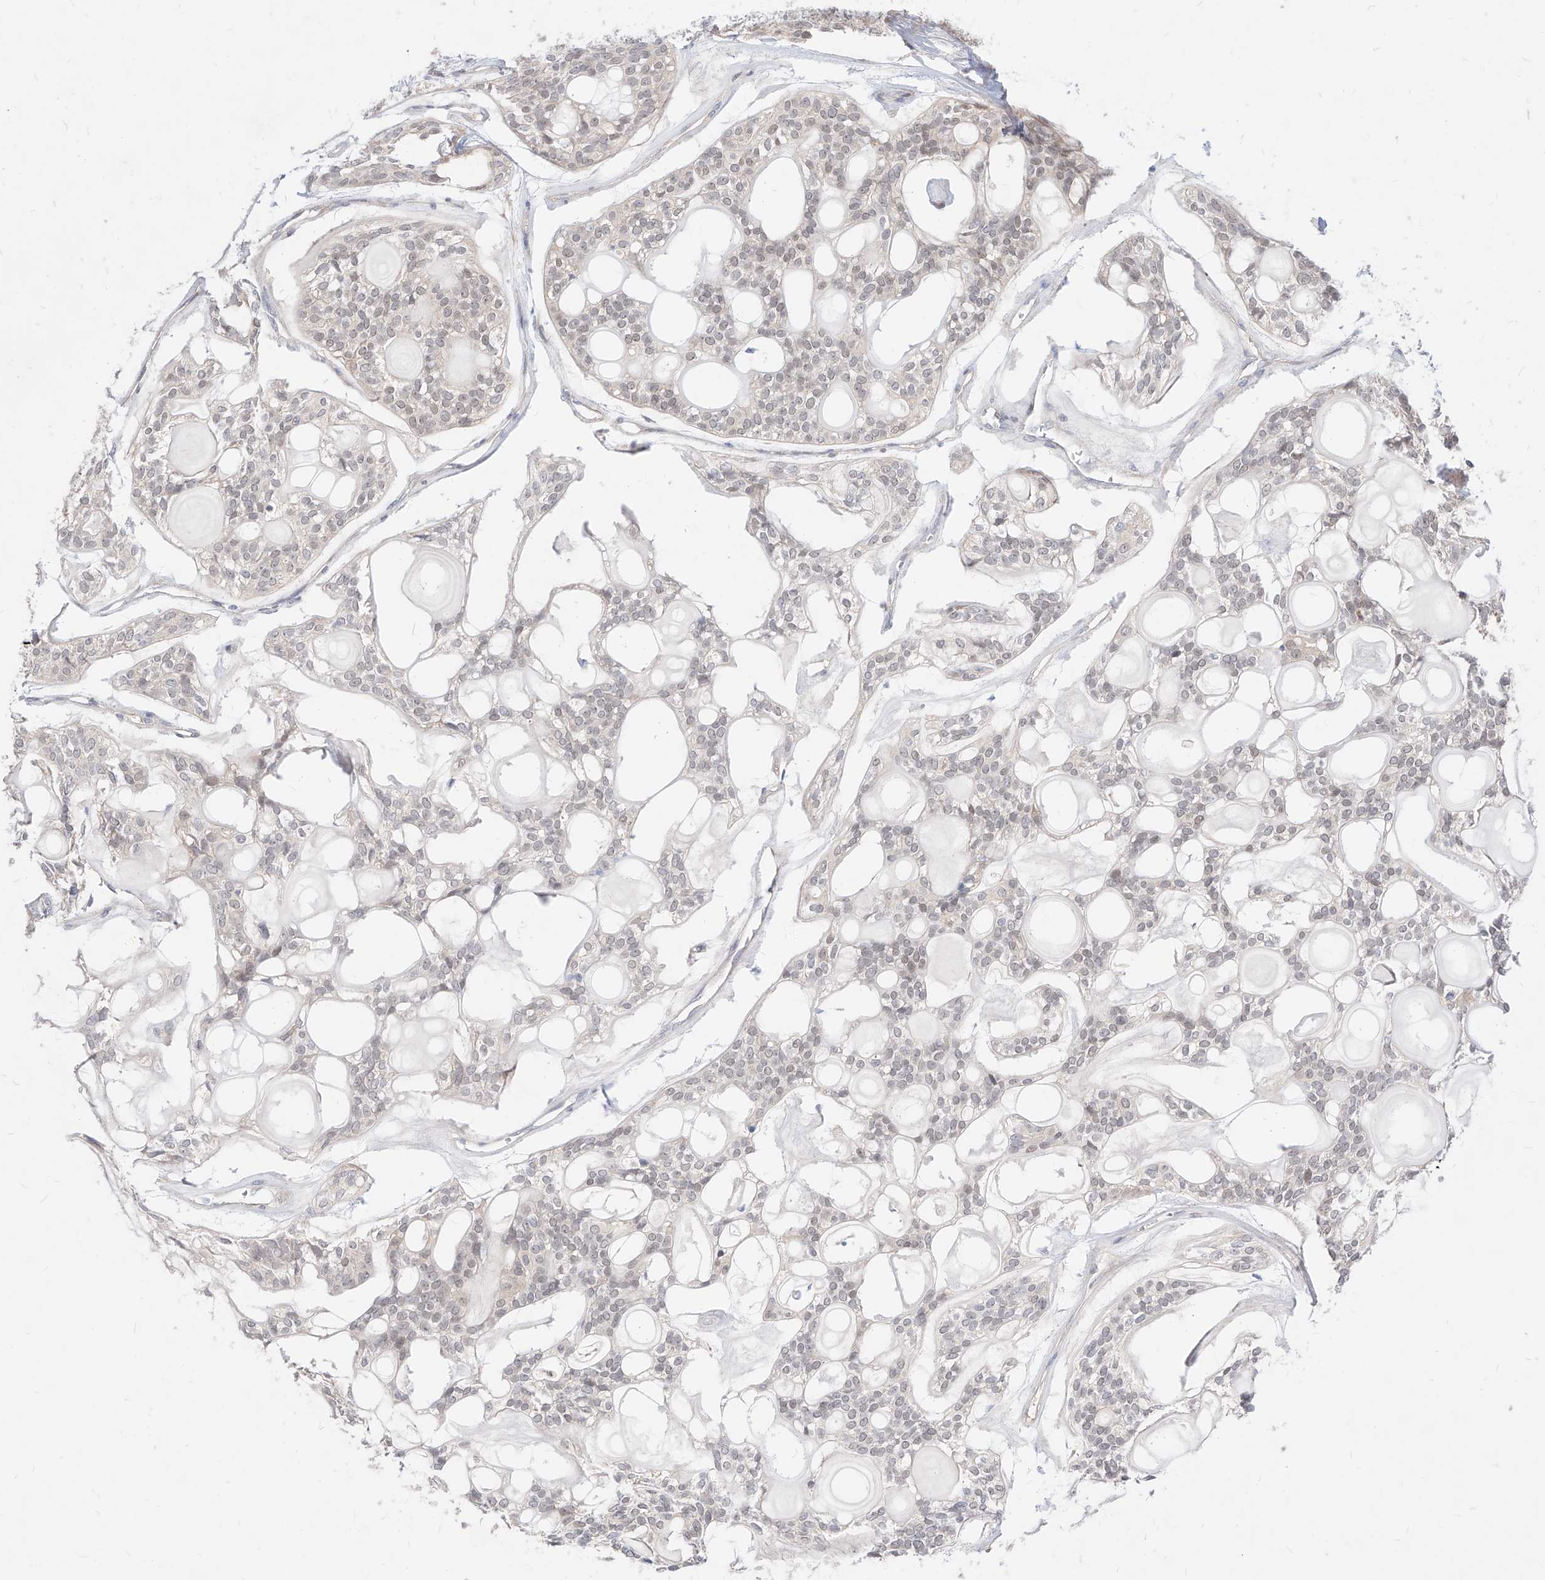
{"staining": {"intensity": "negative", "quantity": "none", "location": "none"}, "tissue": "head and neck cancer", "cell_type": "Tumor cells", "image_type": "cancer", "snomed": [{"axis": "morphology", "description": "Adenocarcinoma, NOS"}, {"axis": "topography", "description": "Head-Neck"}], "caption": "Immunohistochemistry image of neoplastic tissue: human head and neck adenocarcinoma stained with DAB displays no significant protein expression in tumor cells. Nuclei are stained in blue.", "gene": "TSNAX", "patient": {"sex": "male", "age": 66}}